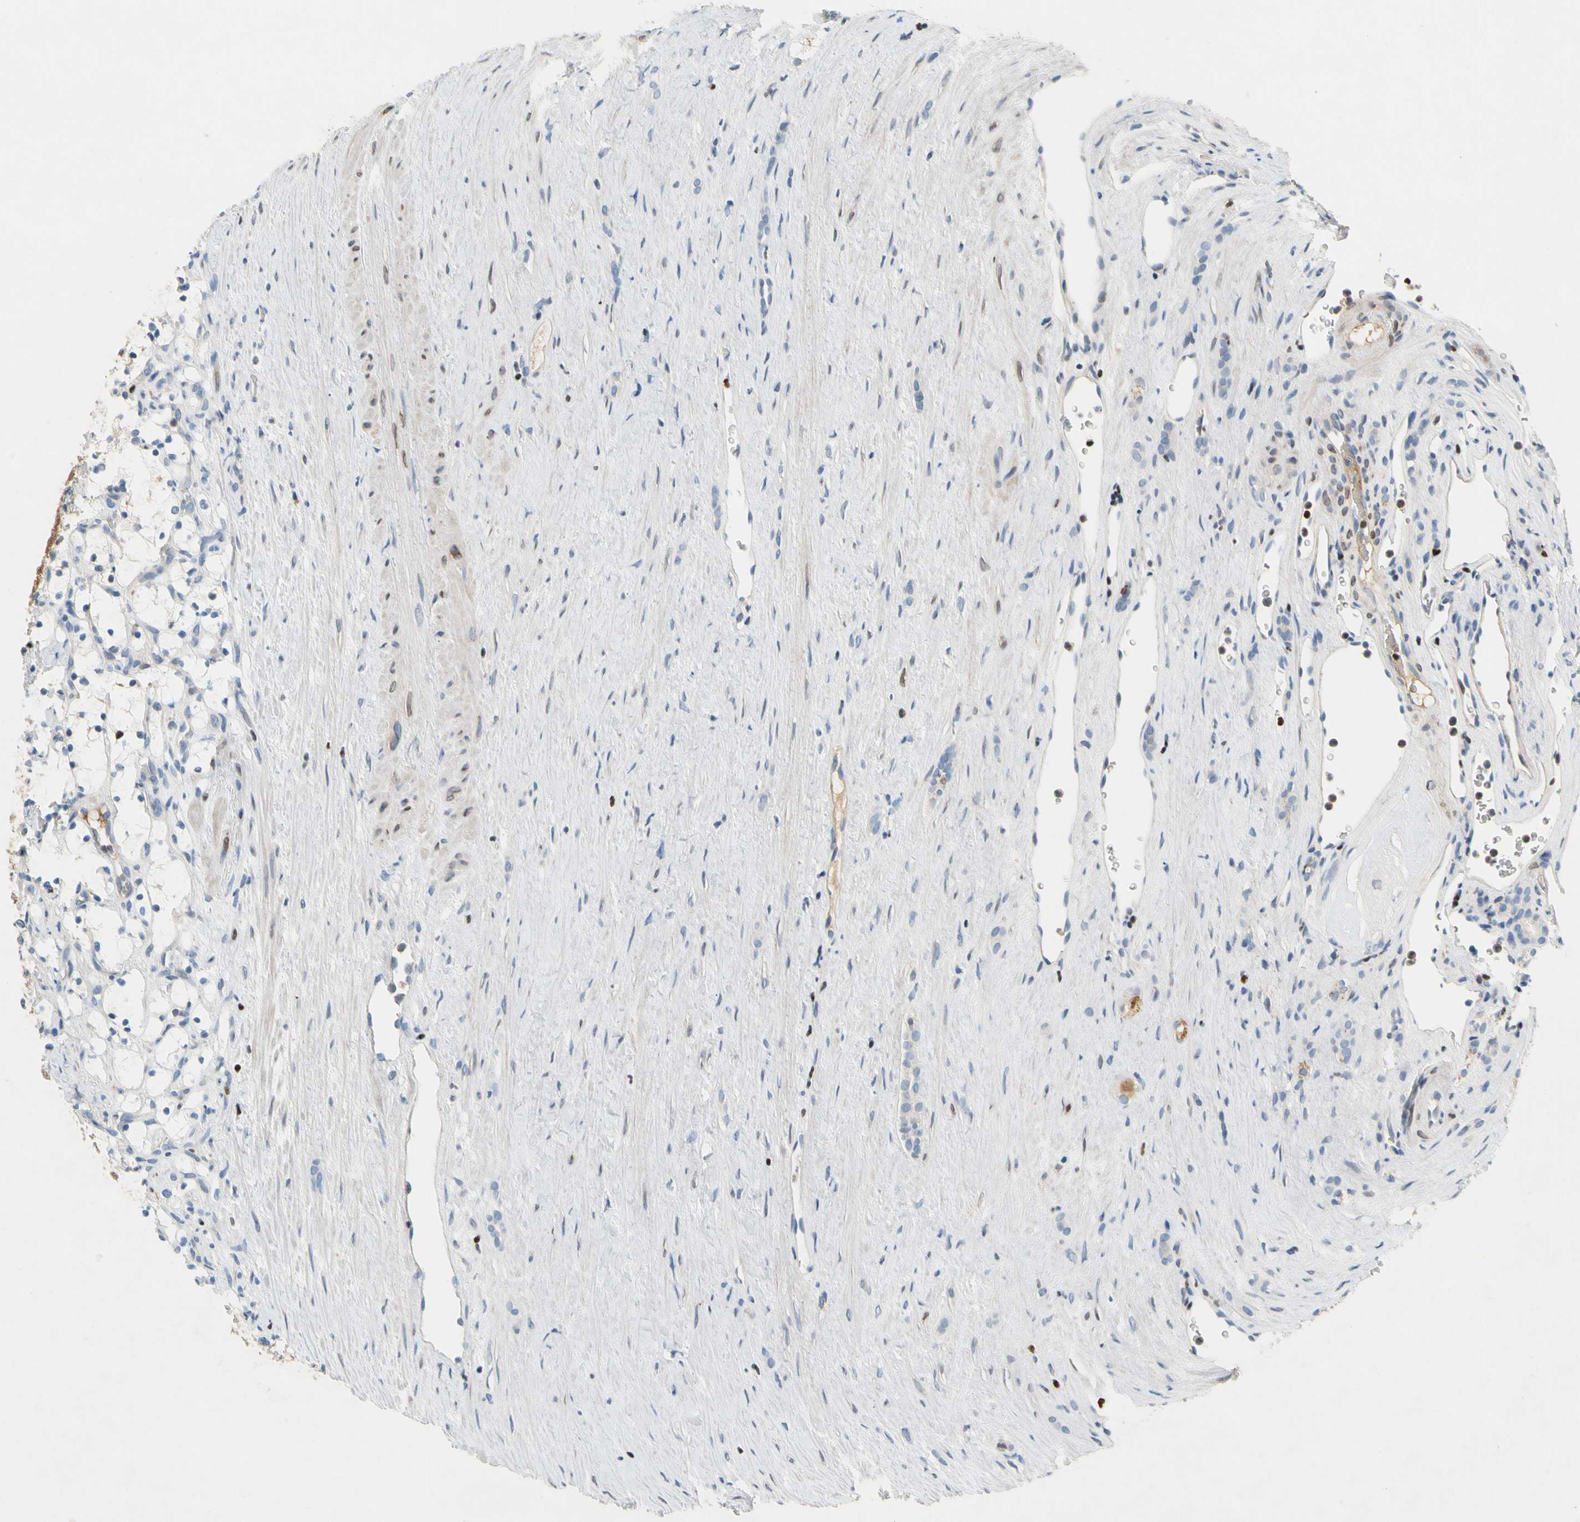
{"staining": {"intensity": "negative", "quantity": "none", "location": "none"}, "tissue": "renal cancer", "cell_type": "Tumor cells", "image_type": "cancer", "snomed": [{"axis": "morphology", "description": "Adenocarcinoma, NOS"}, {"axis": "topography", "description": "Kidney"}], "caption": "IHC image of neoplastic tissue: human renal cancer (adenocarcinoma) stained with DAB displays no significant protein staining in tumor cells.", "gene": "SP140", "patient": {"sex": "female", "age": 69}}